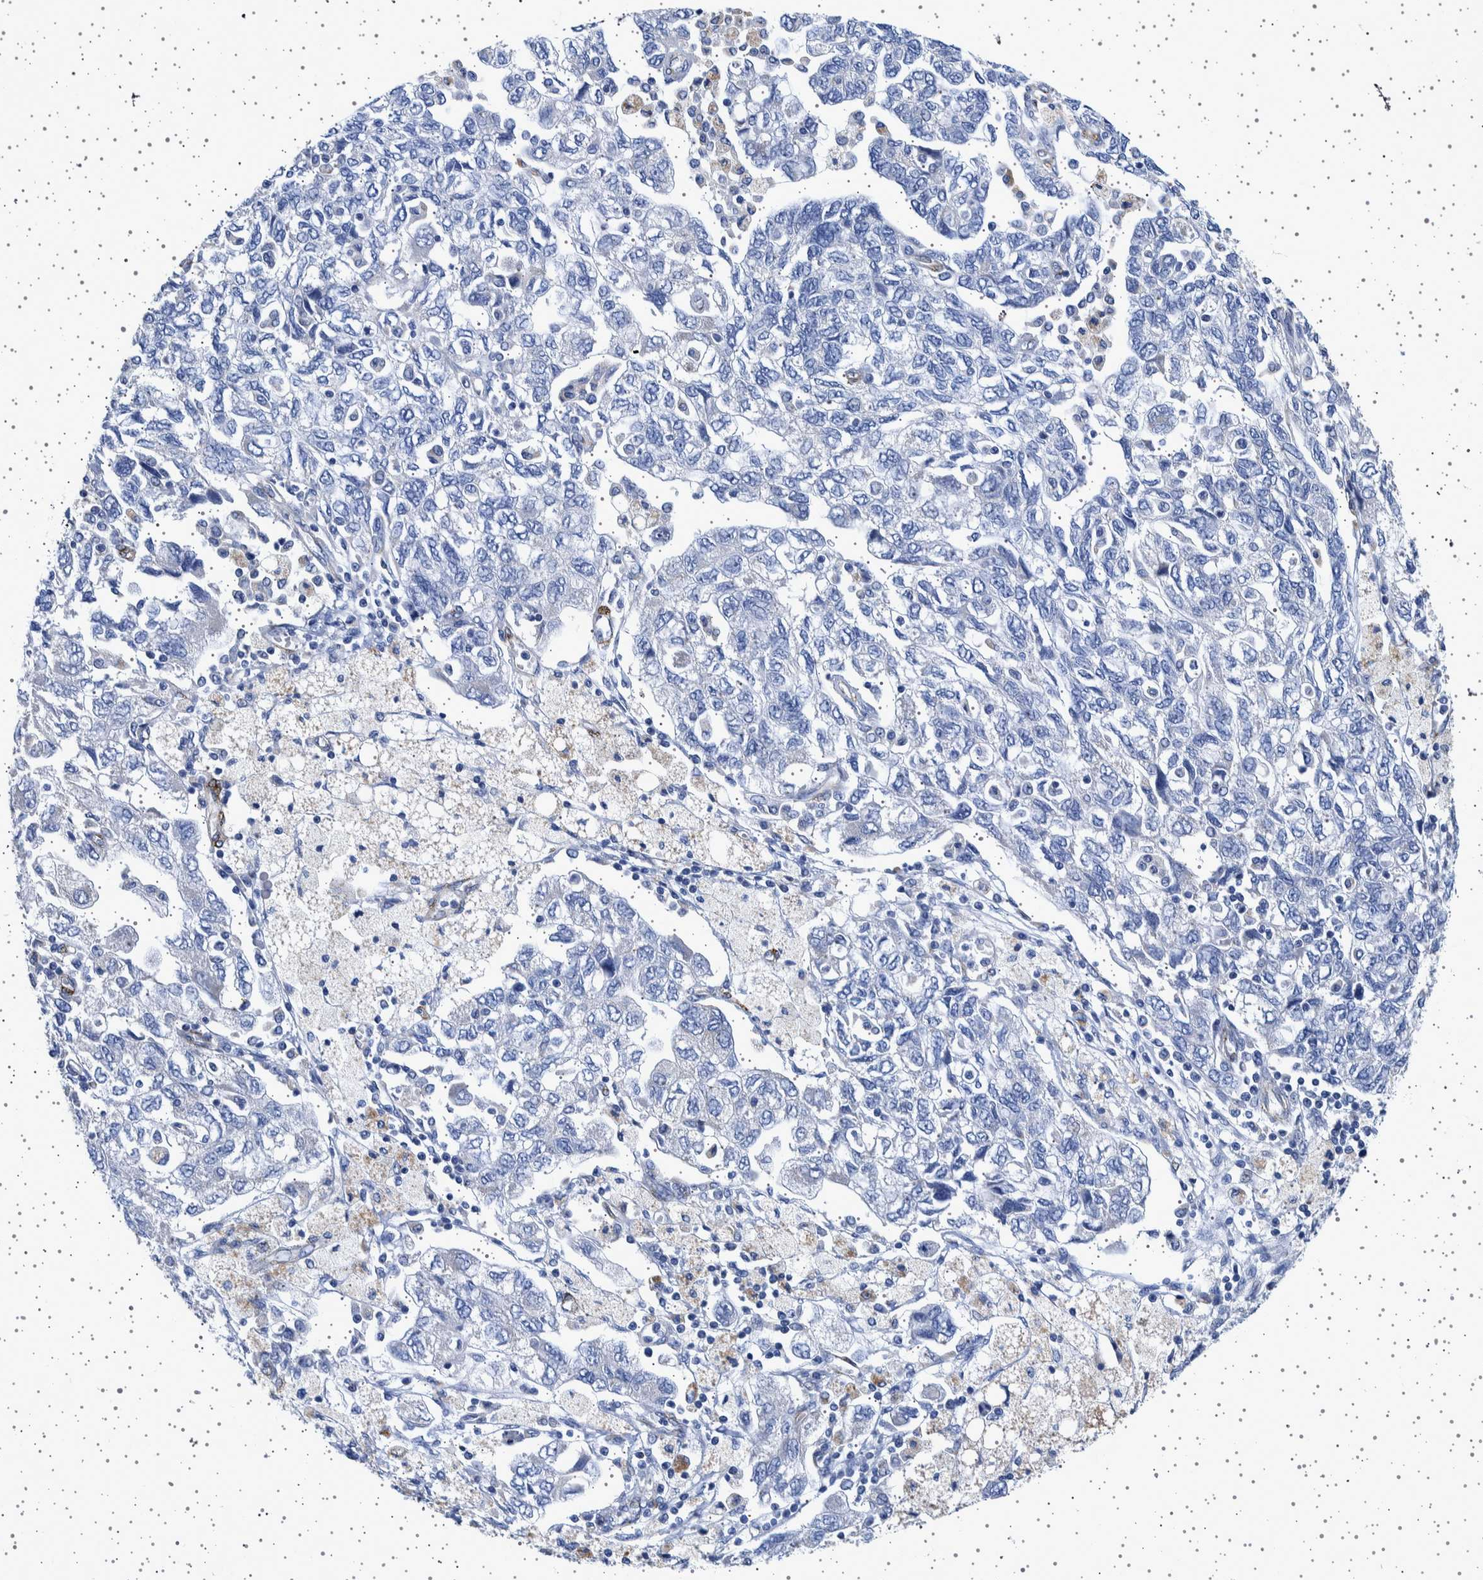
{"staining": {"intensity": "negative", "quantity": "none", "location": "none"}, "tissue": "ovarian cancer", "cell_type": "Tumor cells", "image_type": "cancer", "snomed": [{"axis": "morphology", "description": "Carcinoma, NOS"}, {"axis": "morphology", "description": "Cystadenocarcinoma, serous, NOS"}, {"axis": "topography", "description": "Ovary"}], "caption": "Tumor cells show no significant expression in ovarian cancer. (DAB IHC with hematoxylin counter stain).", "gene": "SEPTIN4", "patient": {"sex": "female", "age": 69}}